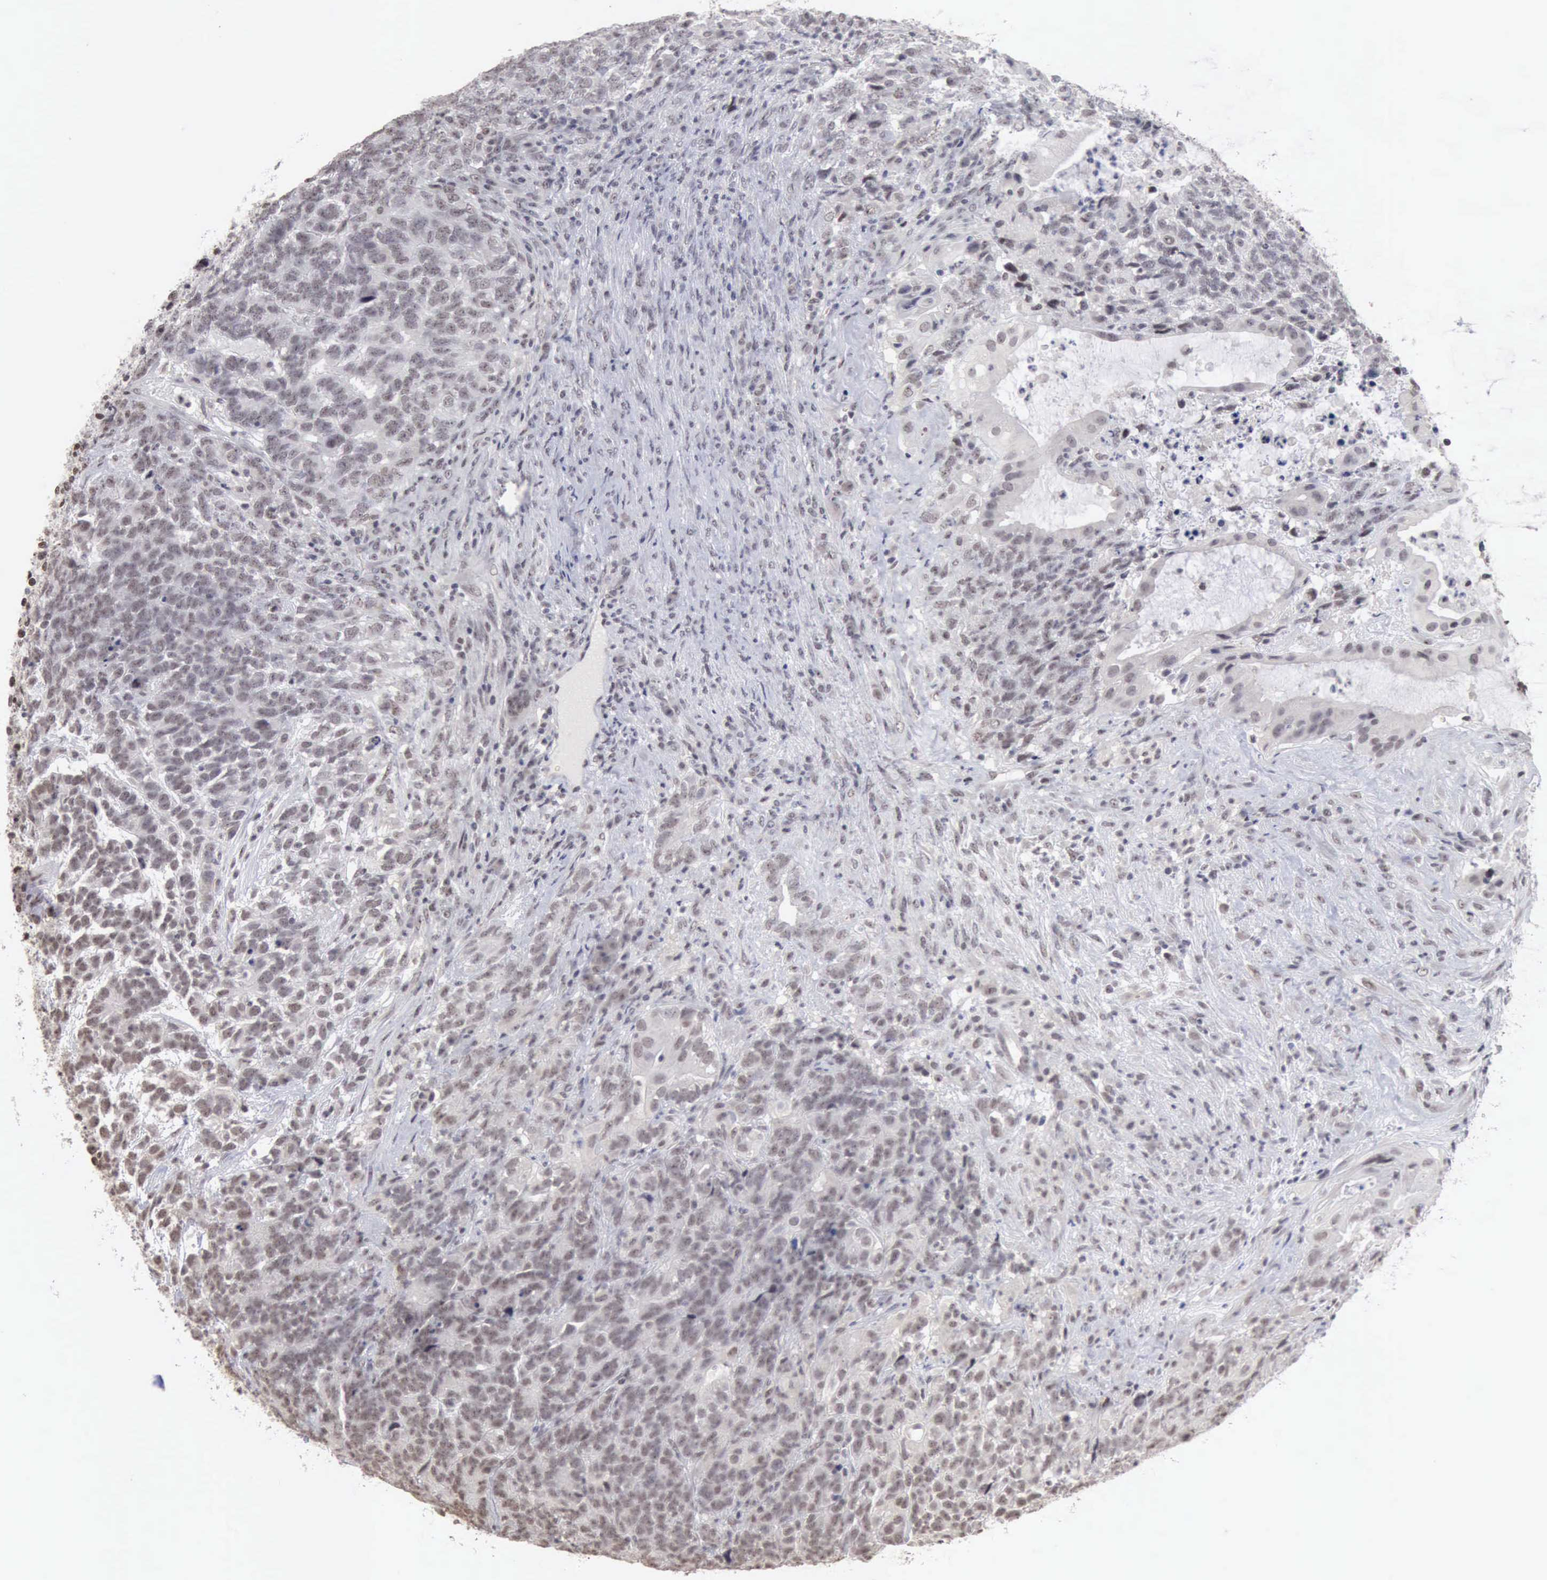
{"staining": {"intensity": "weak", "quantity": ">75%", "location": "nuclear"}, "tissue": "testis cancer", "cell_type": "Tumor cells", "image_type": "cancer", "snomed": [{"axis": "morphology", "description": "Carcinoma, Embryonal, NOS"}, {"axis": "topography", "description": "Testis"}], "caption": "Tumor cells demonstrate low levels of weak nuclear expression in approximately >75% of cells in testis cancer.", "gene": "TAF1", "patient": {"sex": "male", "age": 26}}